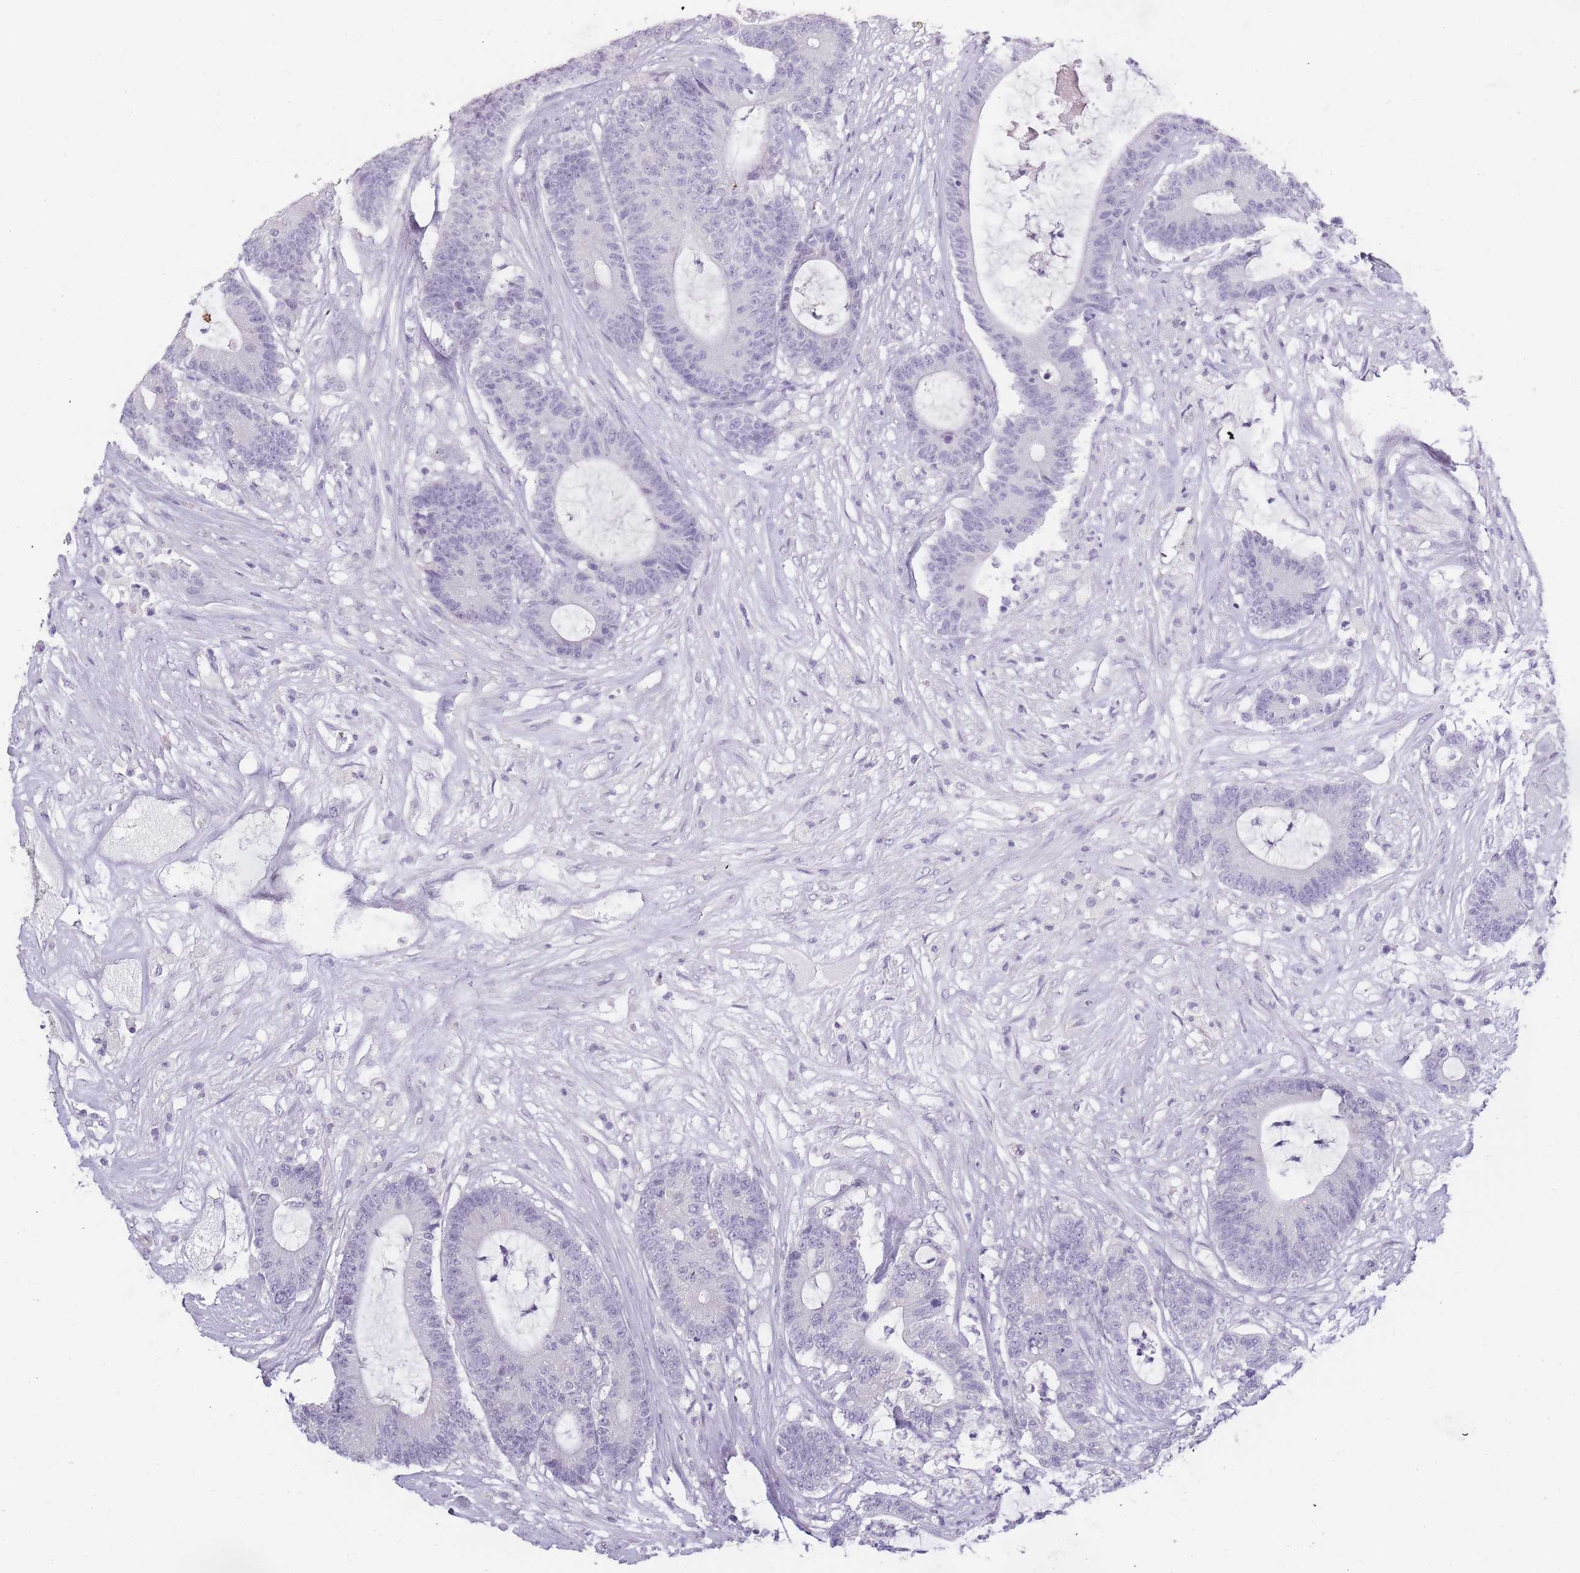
{"staining": {"intensity": "negative", "quantity": "none", "location": "none"}, "tissue": "colorectal cancer", "cell_type": "Tumor cells", "image_type": "cancer", "snomed": [{"axis": "morphology", "description": "Adenocarcinoma, NOS"}, {"axis": "topography", "description": "Colon"}], "caption": "A photomicrograph of adenocarcinoma (colorectal) stained for a protein displays no brown staining in tumor cells. (Immunohistochemistry, brightfield microscopy, high magnification).", "gene": "INS", "patient": {"sex": "female", "age": 84}}